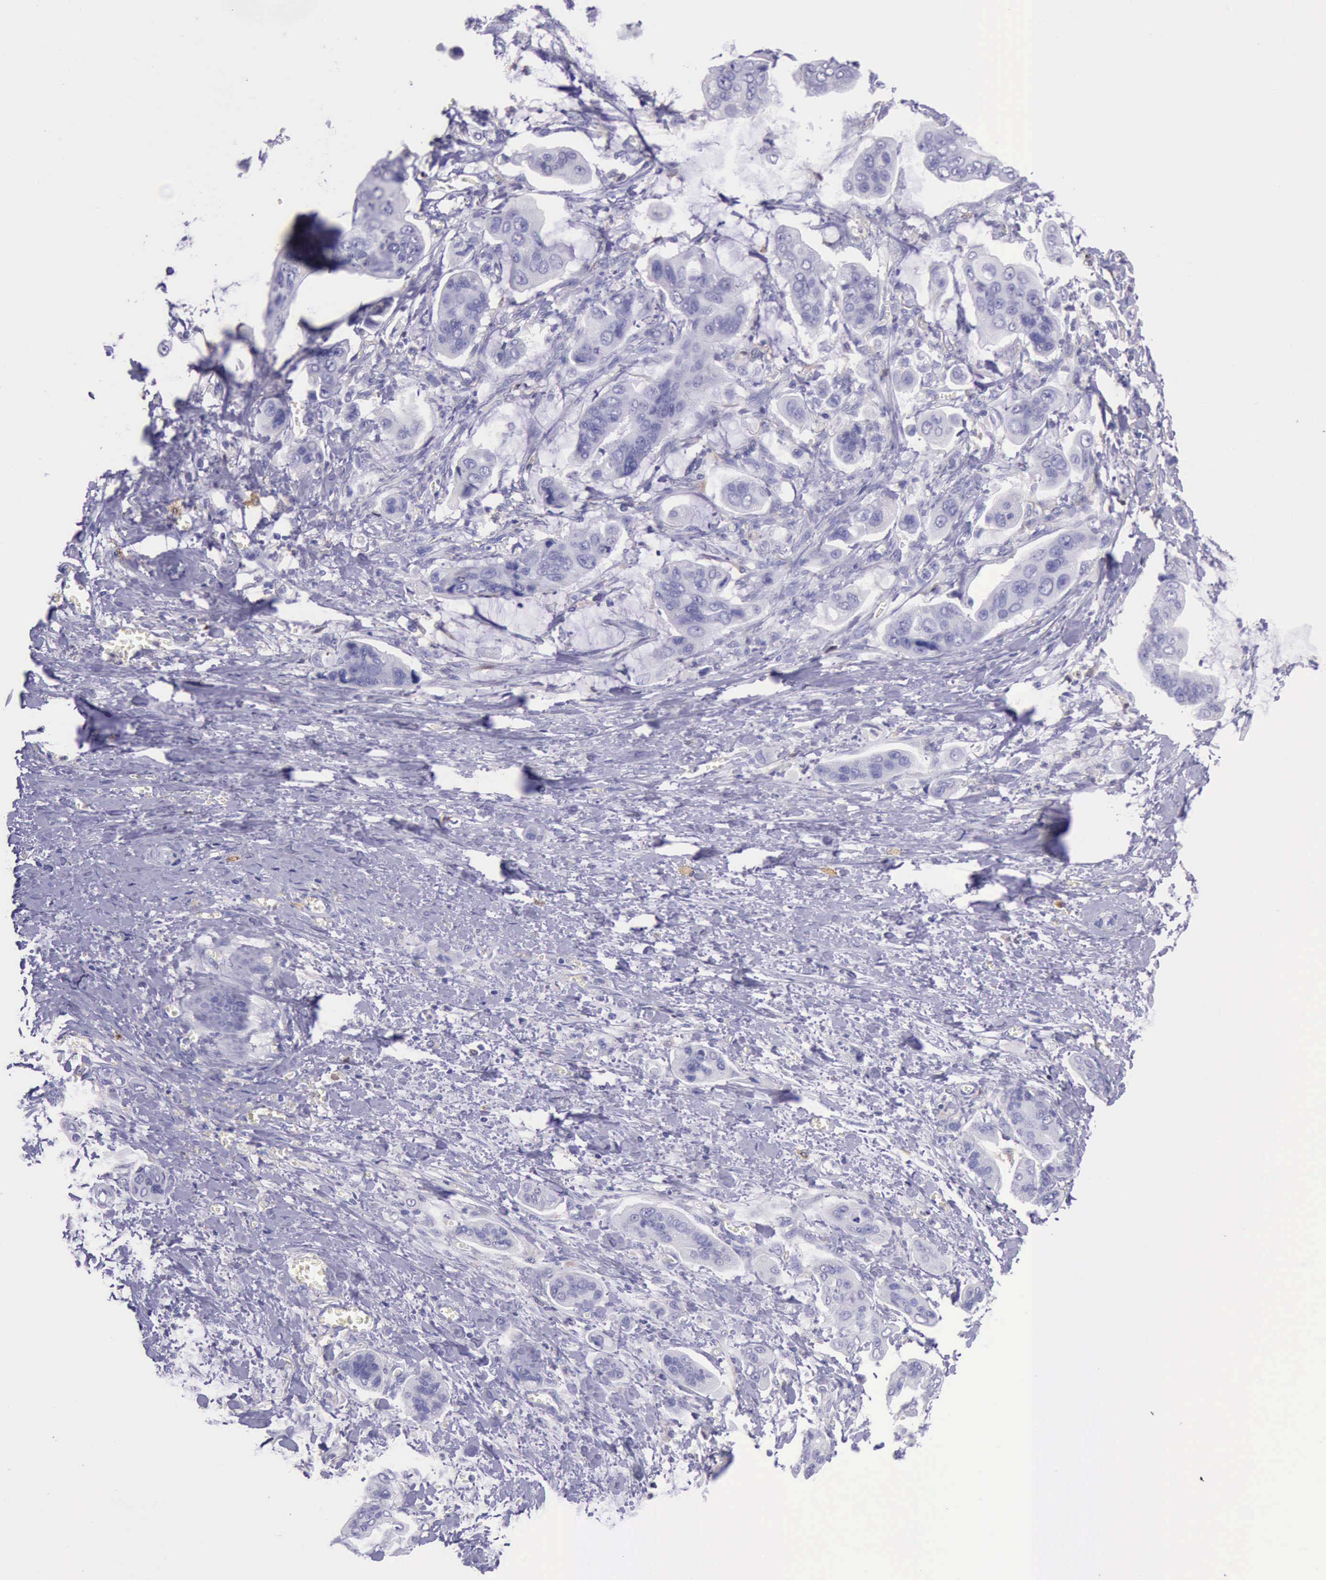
{"staining": {"intensity": "negative", "quantity": "none", "location": "none"}, "tissue": "stomach cancer", "cell_type": "Tumor cells", "image_type": "cancer", "snomed": [{"axis": "morphology", "description": "Adenocarcinoma, NOS"}, {"axis": "topography", "description": "Stomach, upper"}], "caption": "A high-resolution histopathology image shows immunohistochemistry staining of stomach adenocarcinoma, which exhibits no significant expression in tumor cells. (Immunohistochemistry (ihc), brightfield microscopy, high magnification).", "gene": "BTK", "patient": {"sex": "male", "age": 80}}